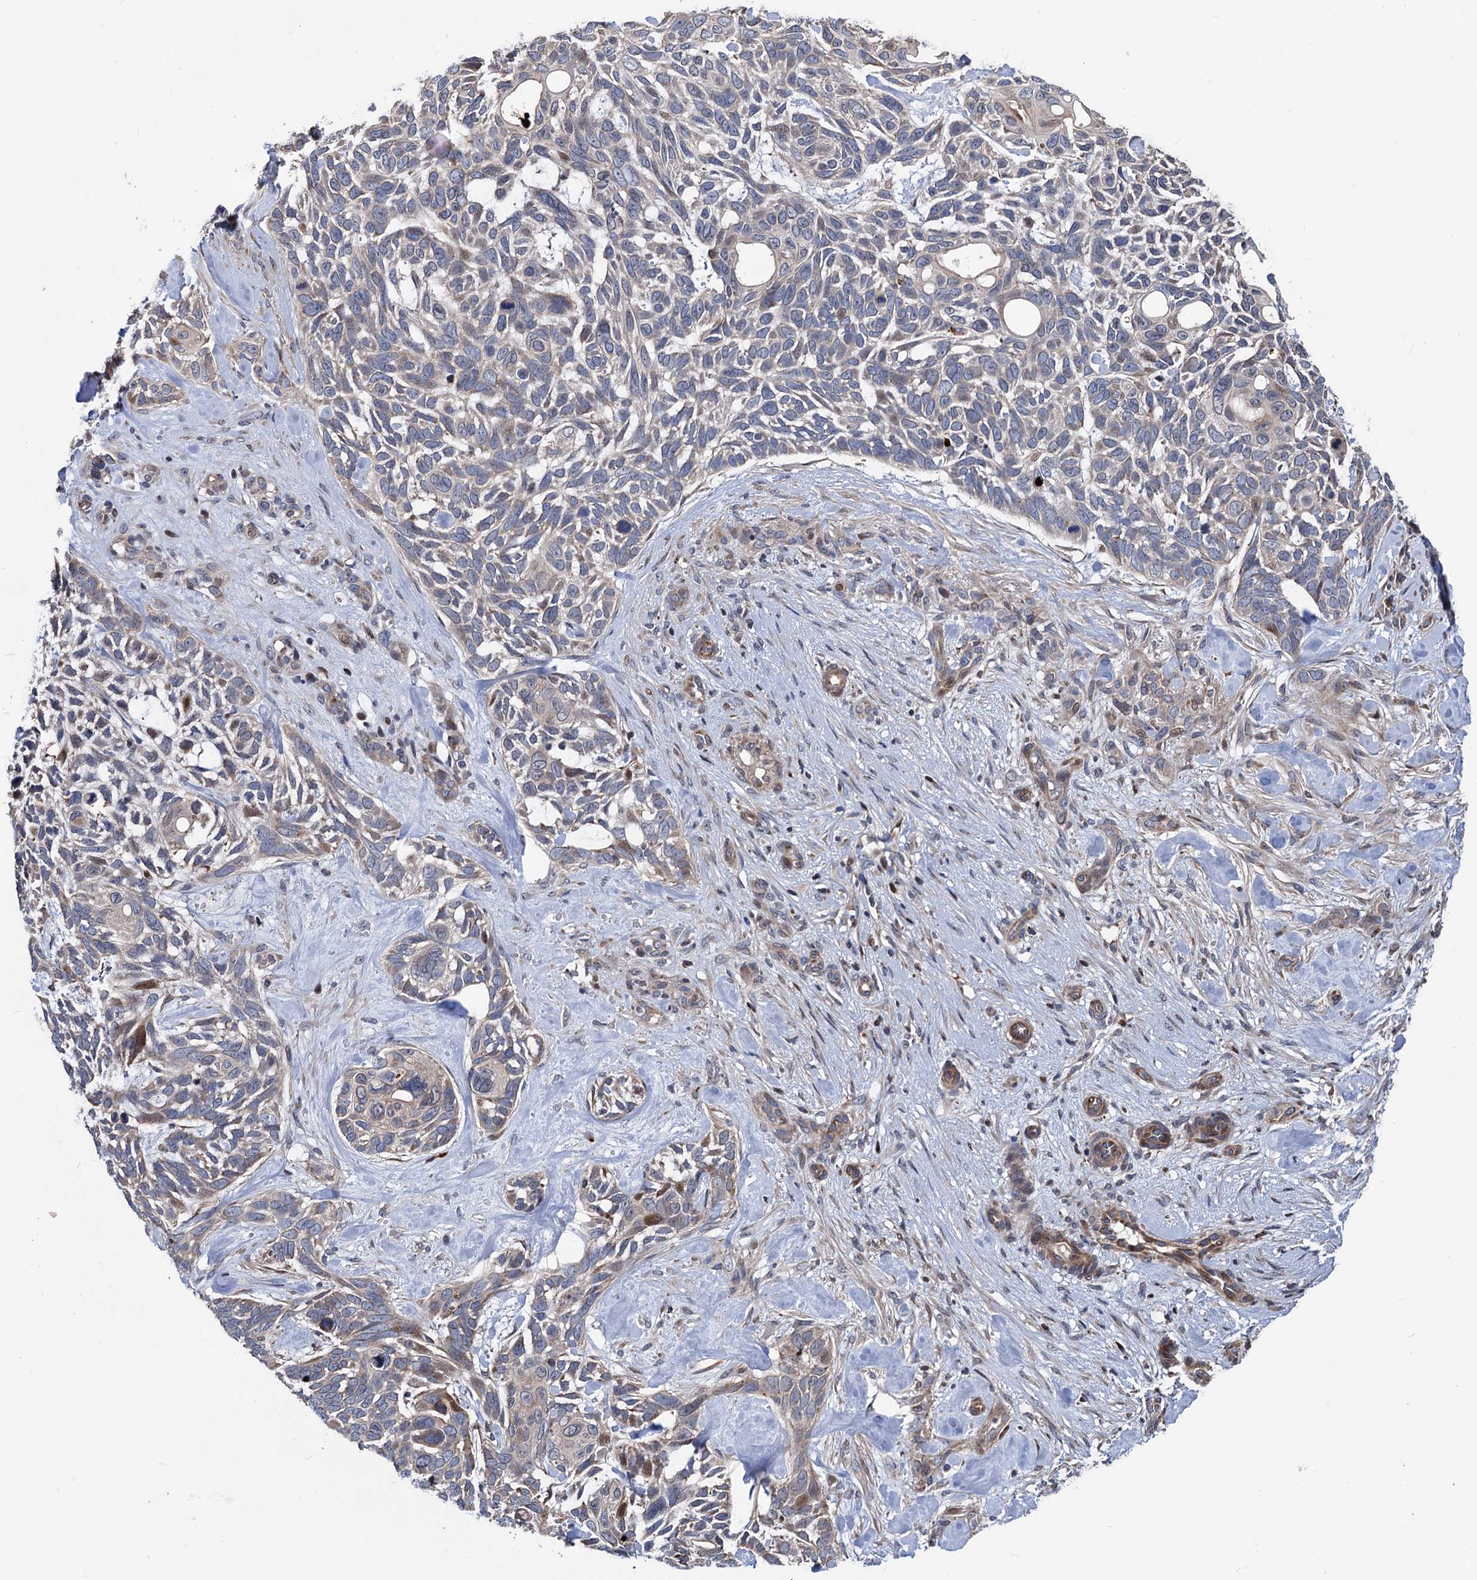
{"staining": {"intensity": "weak", "quantity": "<25%", "location": "cytoplasmic/membranous"}, "tissue": "skin cancer", "cell_type": "Tumor cells", "image_type": "cancer", "snomed": [{"axis": "morphology", "description": "Basal cell carcinoma"}, {"axis": "topography", "description": "Skin"}], "caption": "This micrograph is of skin basal cell carcinoma stained with immunohistochemistry to label a protein in brown with the nuclei are counter-stained blue. There is no staining in tumor cells.", "gene": "UBR1", "patient": {"sex": "male", "age": 88}}